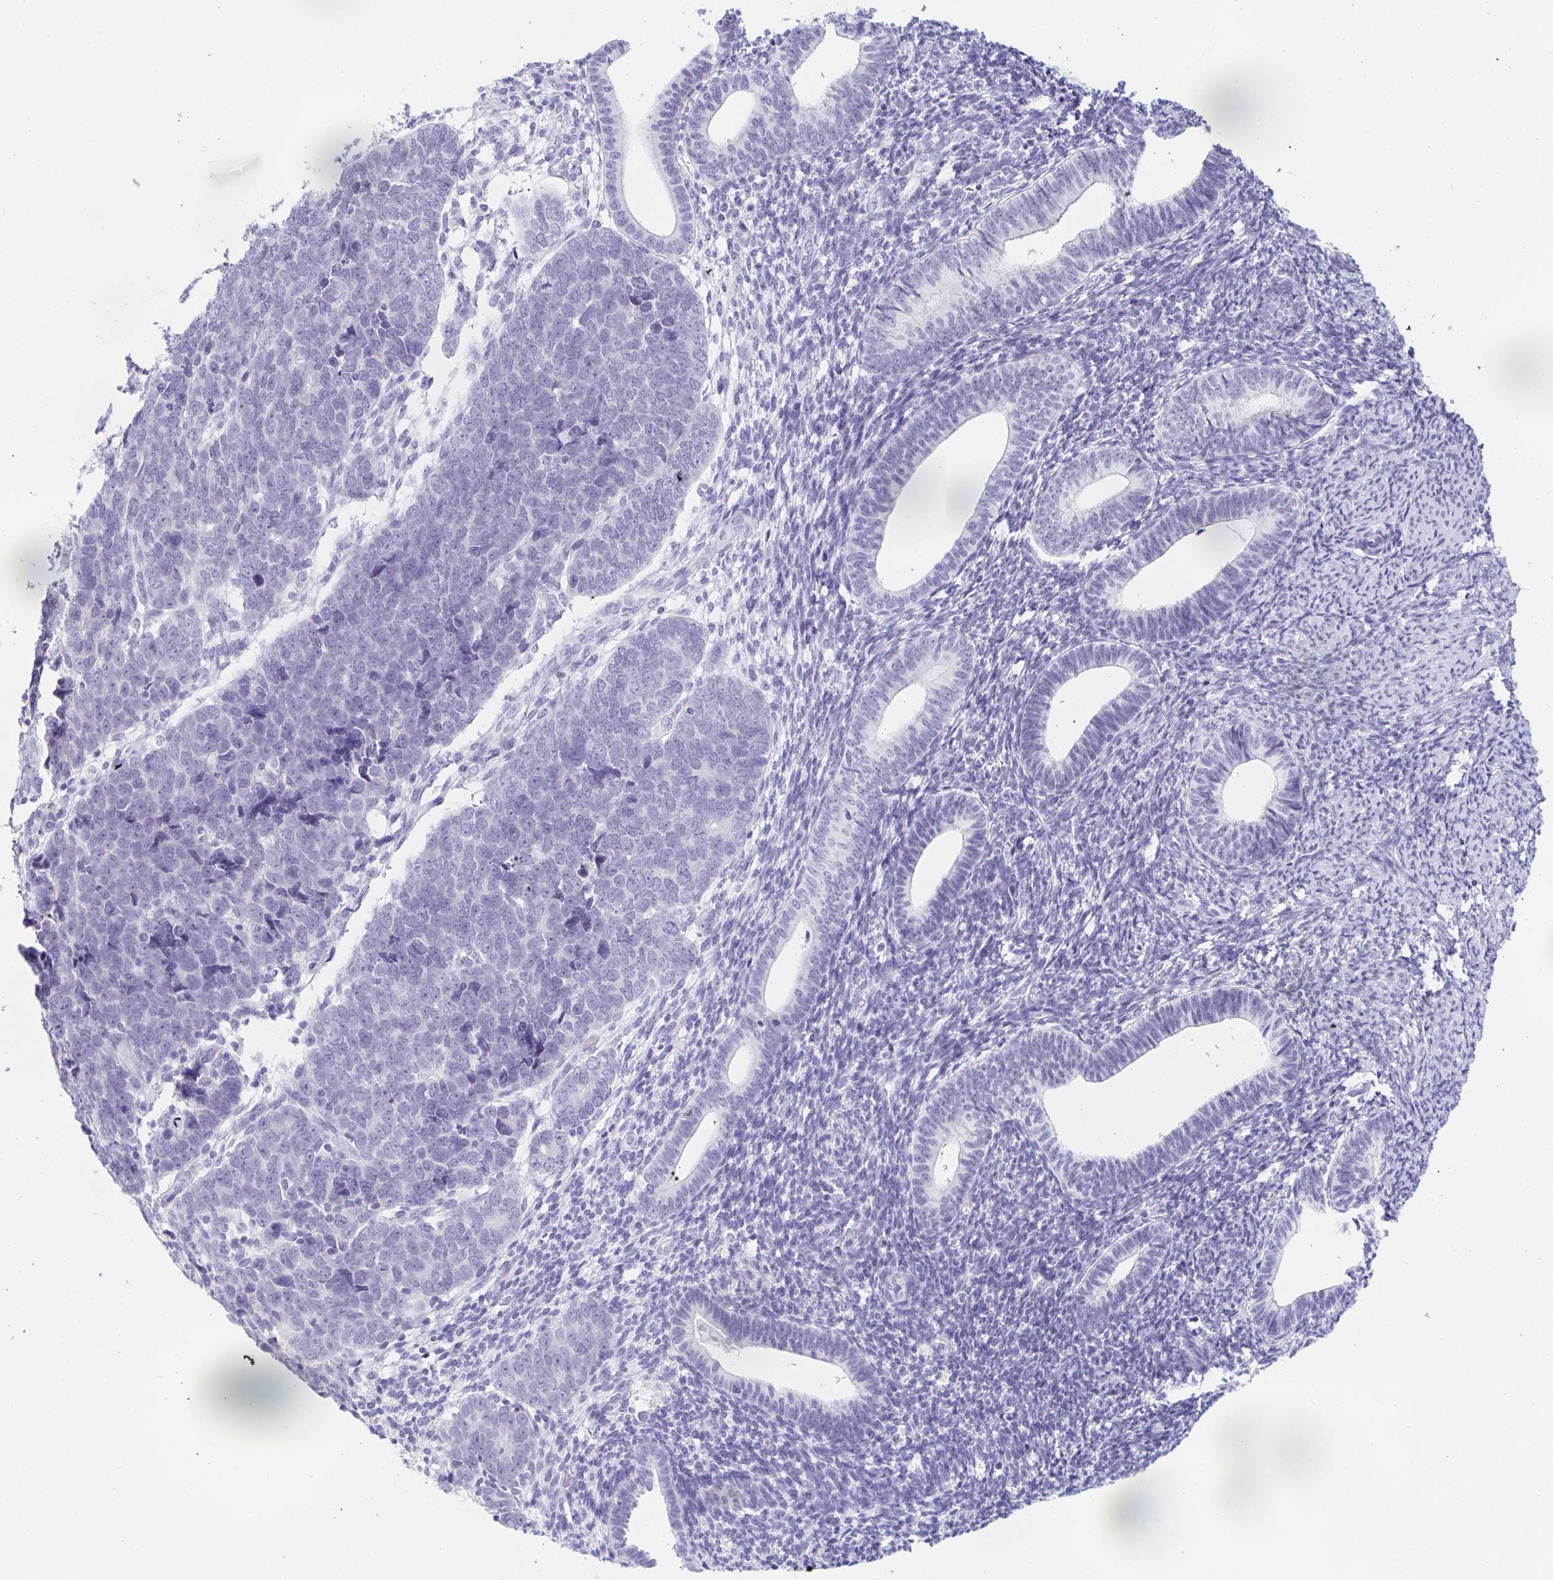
{"staining": {"intensity": "negative", "quantity": "none", "location": "none"}, "tissue": "endometrial cancer", "cell_type": "Tumor cells", "image_type": "cancer", "snomed": [{"axis": "morphology", "description": "Adenocarcinoma, NOS"}, {"axis": "topography", "description": "Endometrium"}], "caption": "A micrograph of human endometrial cancer (adenocarcinoma) is negative for staining in tumor cells.", "gene": "TEX44", "patient": {"sex": "female", "age": 82}}